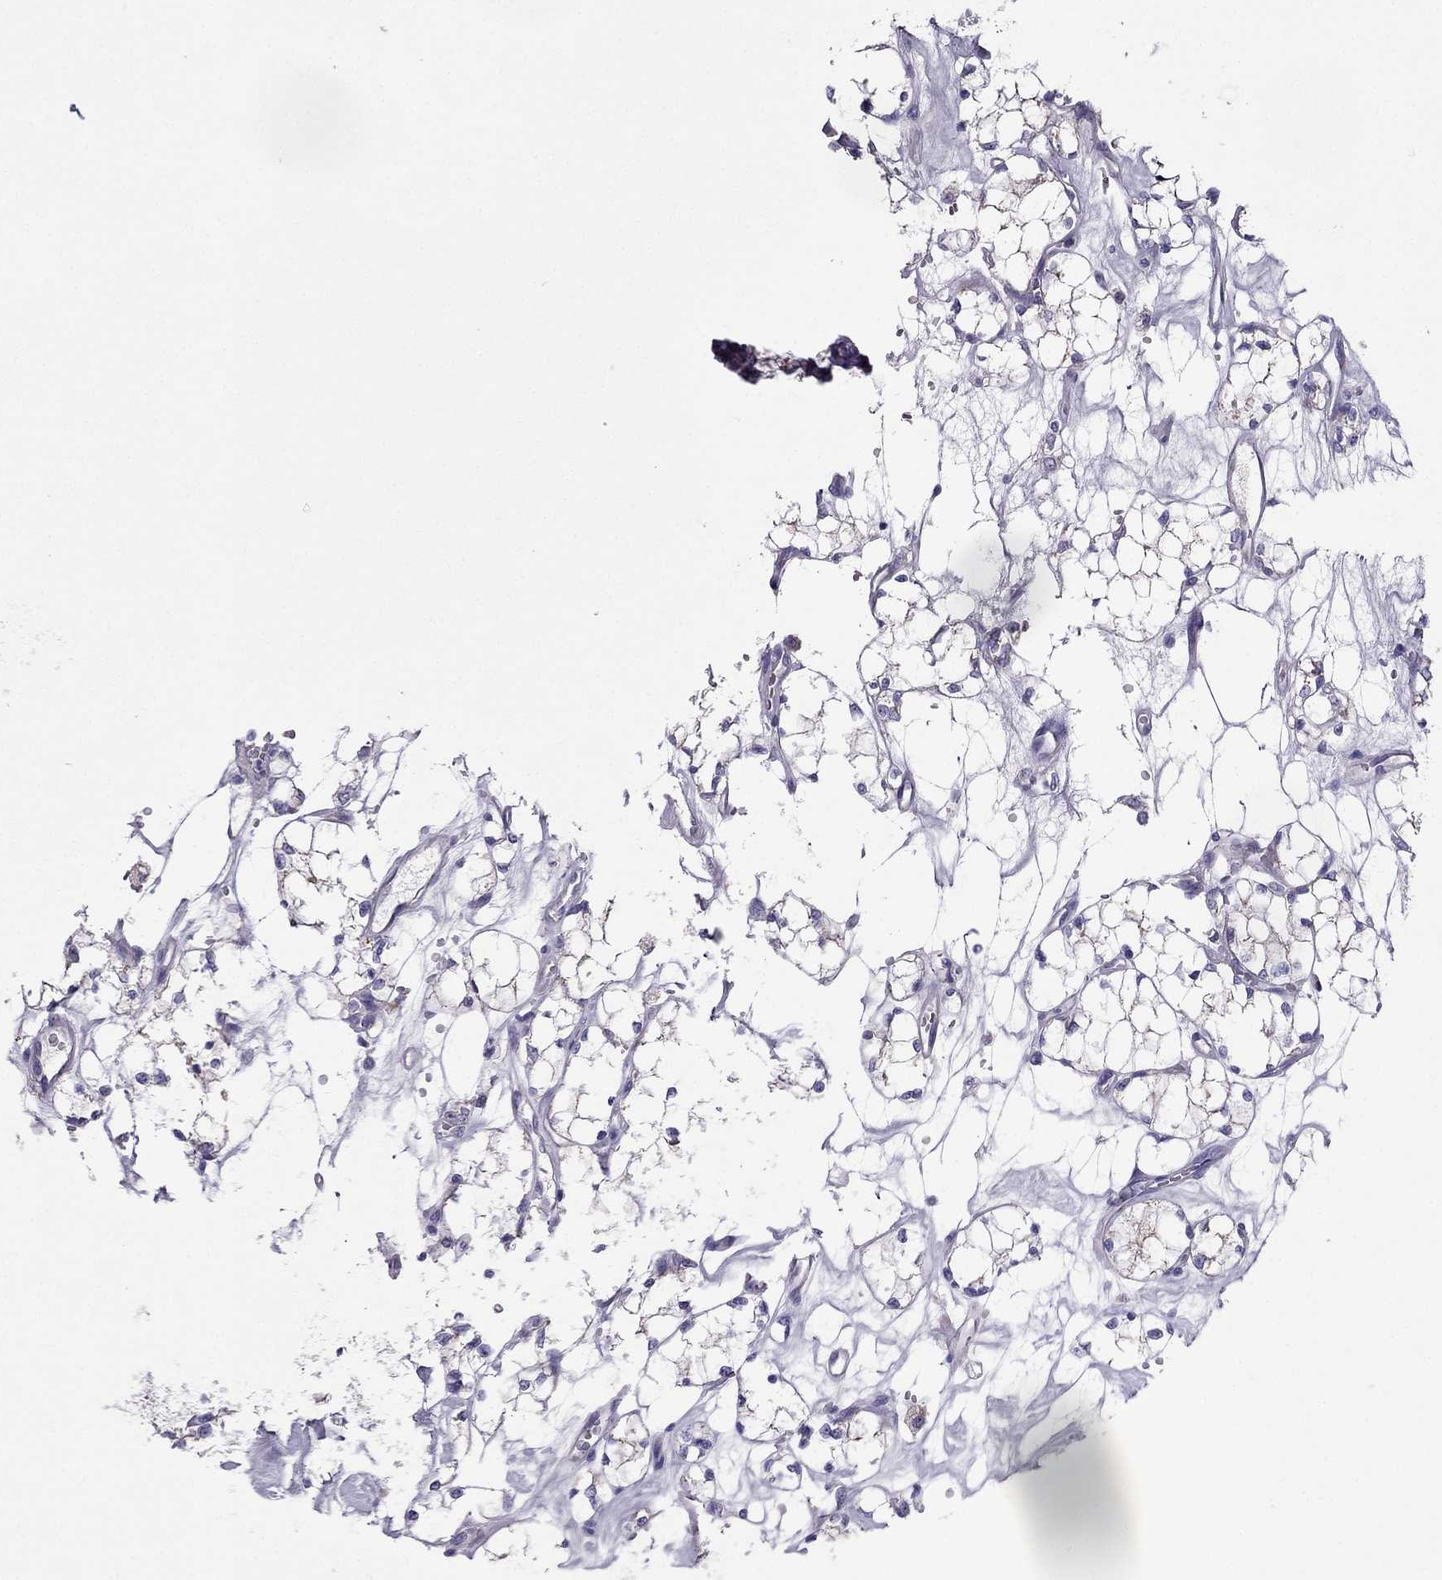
{"staining": {"intensity": "weak", "quantity": ">75%", "location": "cytoplasmic/membranous"}, "tissue": "renal cancer", "cell_type": "Tumor cells", "image_type": "cancer", "snomed": [{"axis": "morphology", "description": "Adenocarcinoma, NOS"}, {"axis": "topography", "description": "Kidney"}], "caption": "Immunohistochemical staining of human renal cancer displays low levels of weak cytoplasmic/membranous protein staining in about >75% of tumor cells.", "gene": "DSC1", "patient": {"sex": "female", "age": 69}}